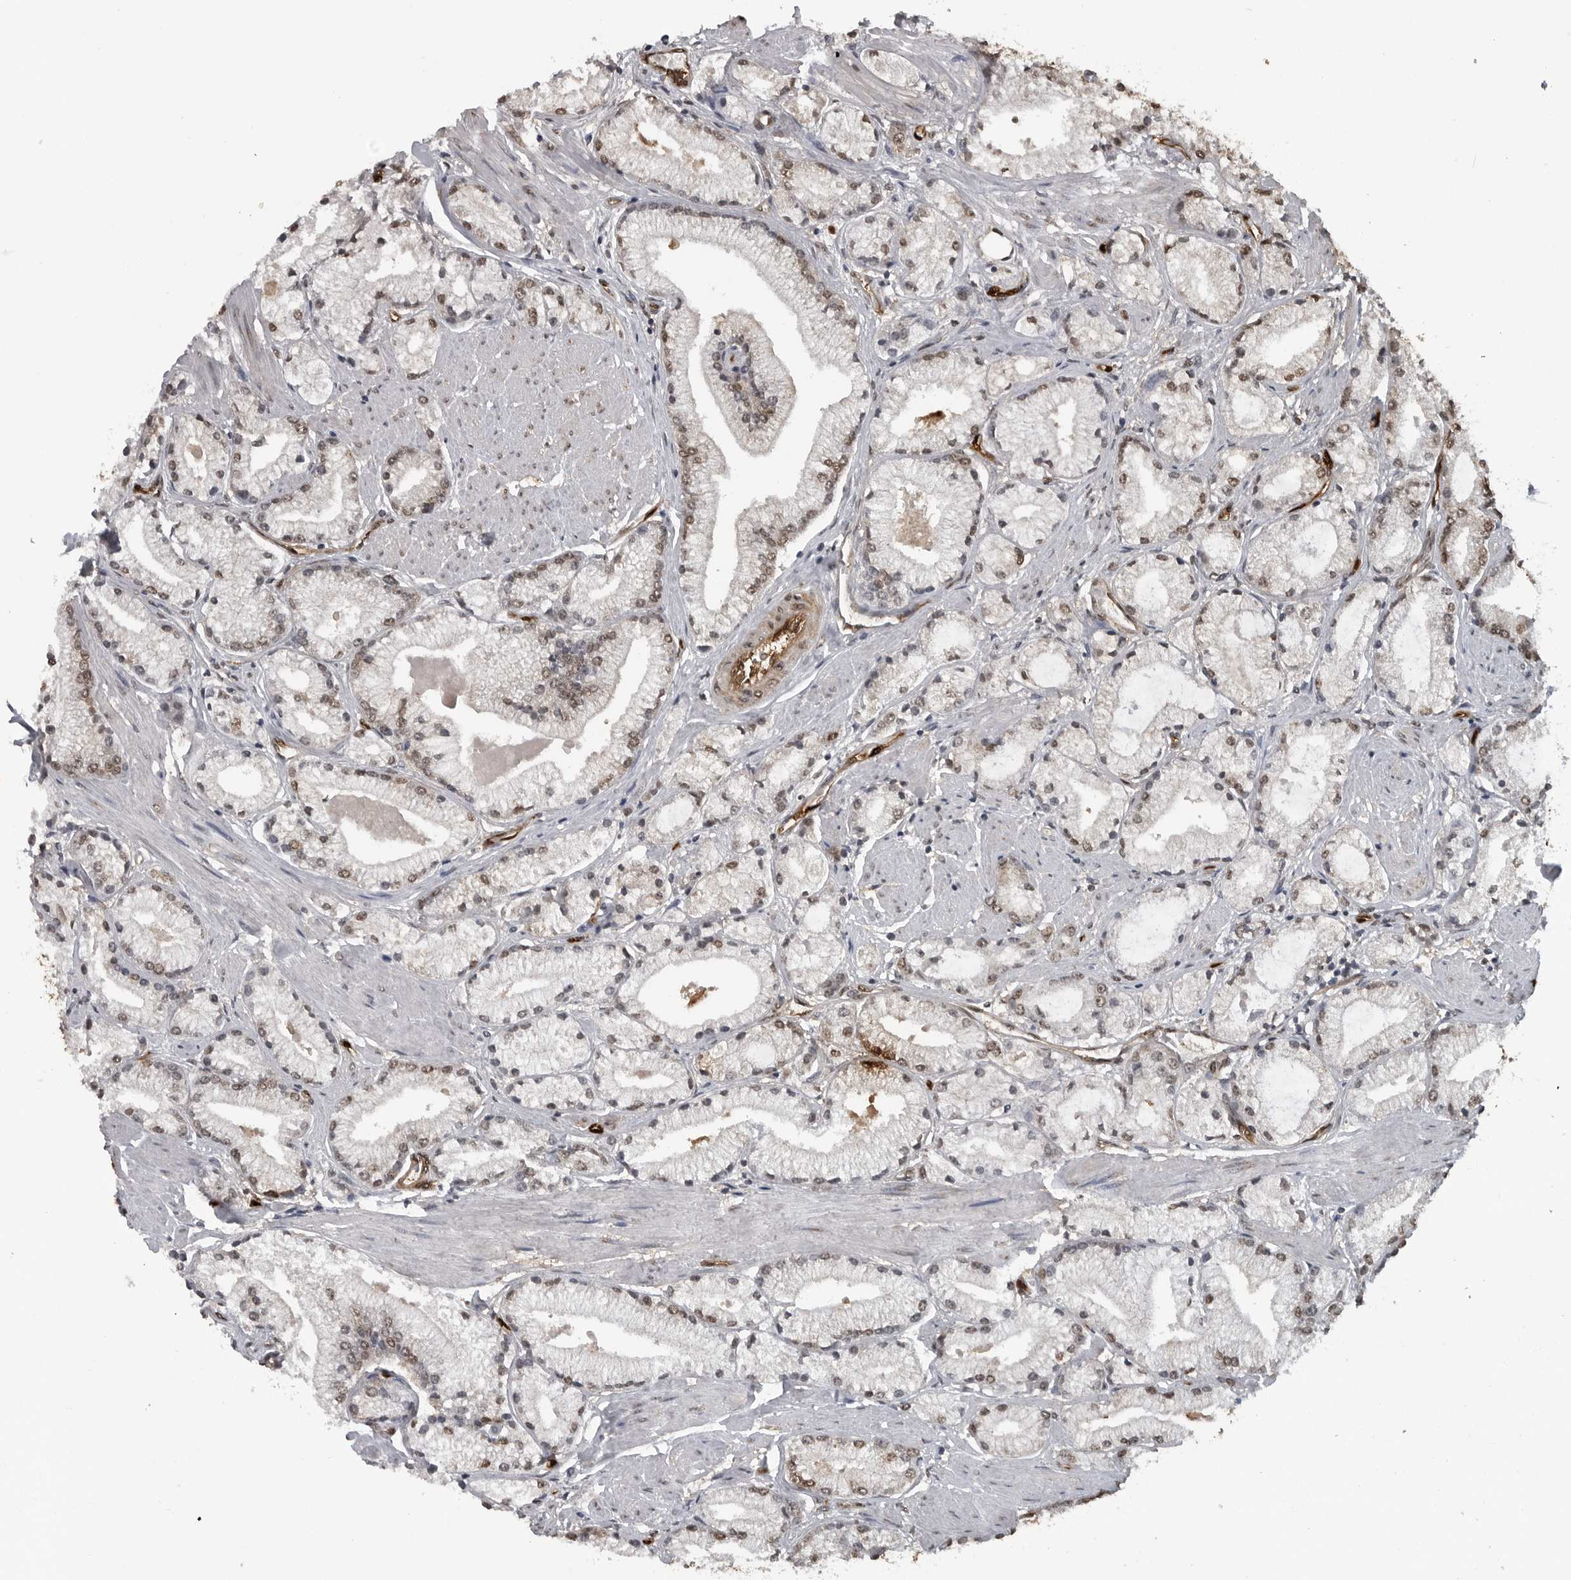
{"staining": {"intensity": "weak", "quantity": ">75%", "location": "nuclear"}, "tissue": "prostate cancer", "cell_type": "Tumor cells", "image_type": "cancer", "snomed": [{"axis": "morphology", "description": "Adenocarcinoma, High grade"}, {"axis": "topography", "description": "Prostate"}], "caption": "The photomicrograph displays immunohistochemical staining of prostate cancer (high-grade adenocarcinoma). There is weak nuclear expression is seen in approximately >75% of tumor cells.", "gene": "SMAD2", "patient": {"sex": "male", "age": 50}}